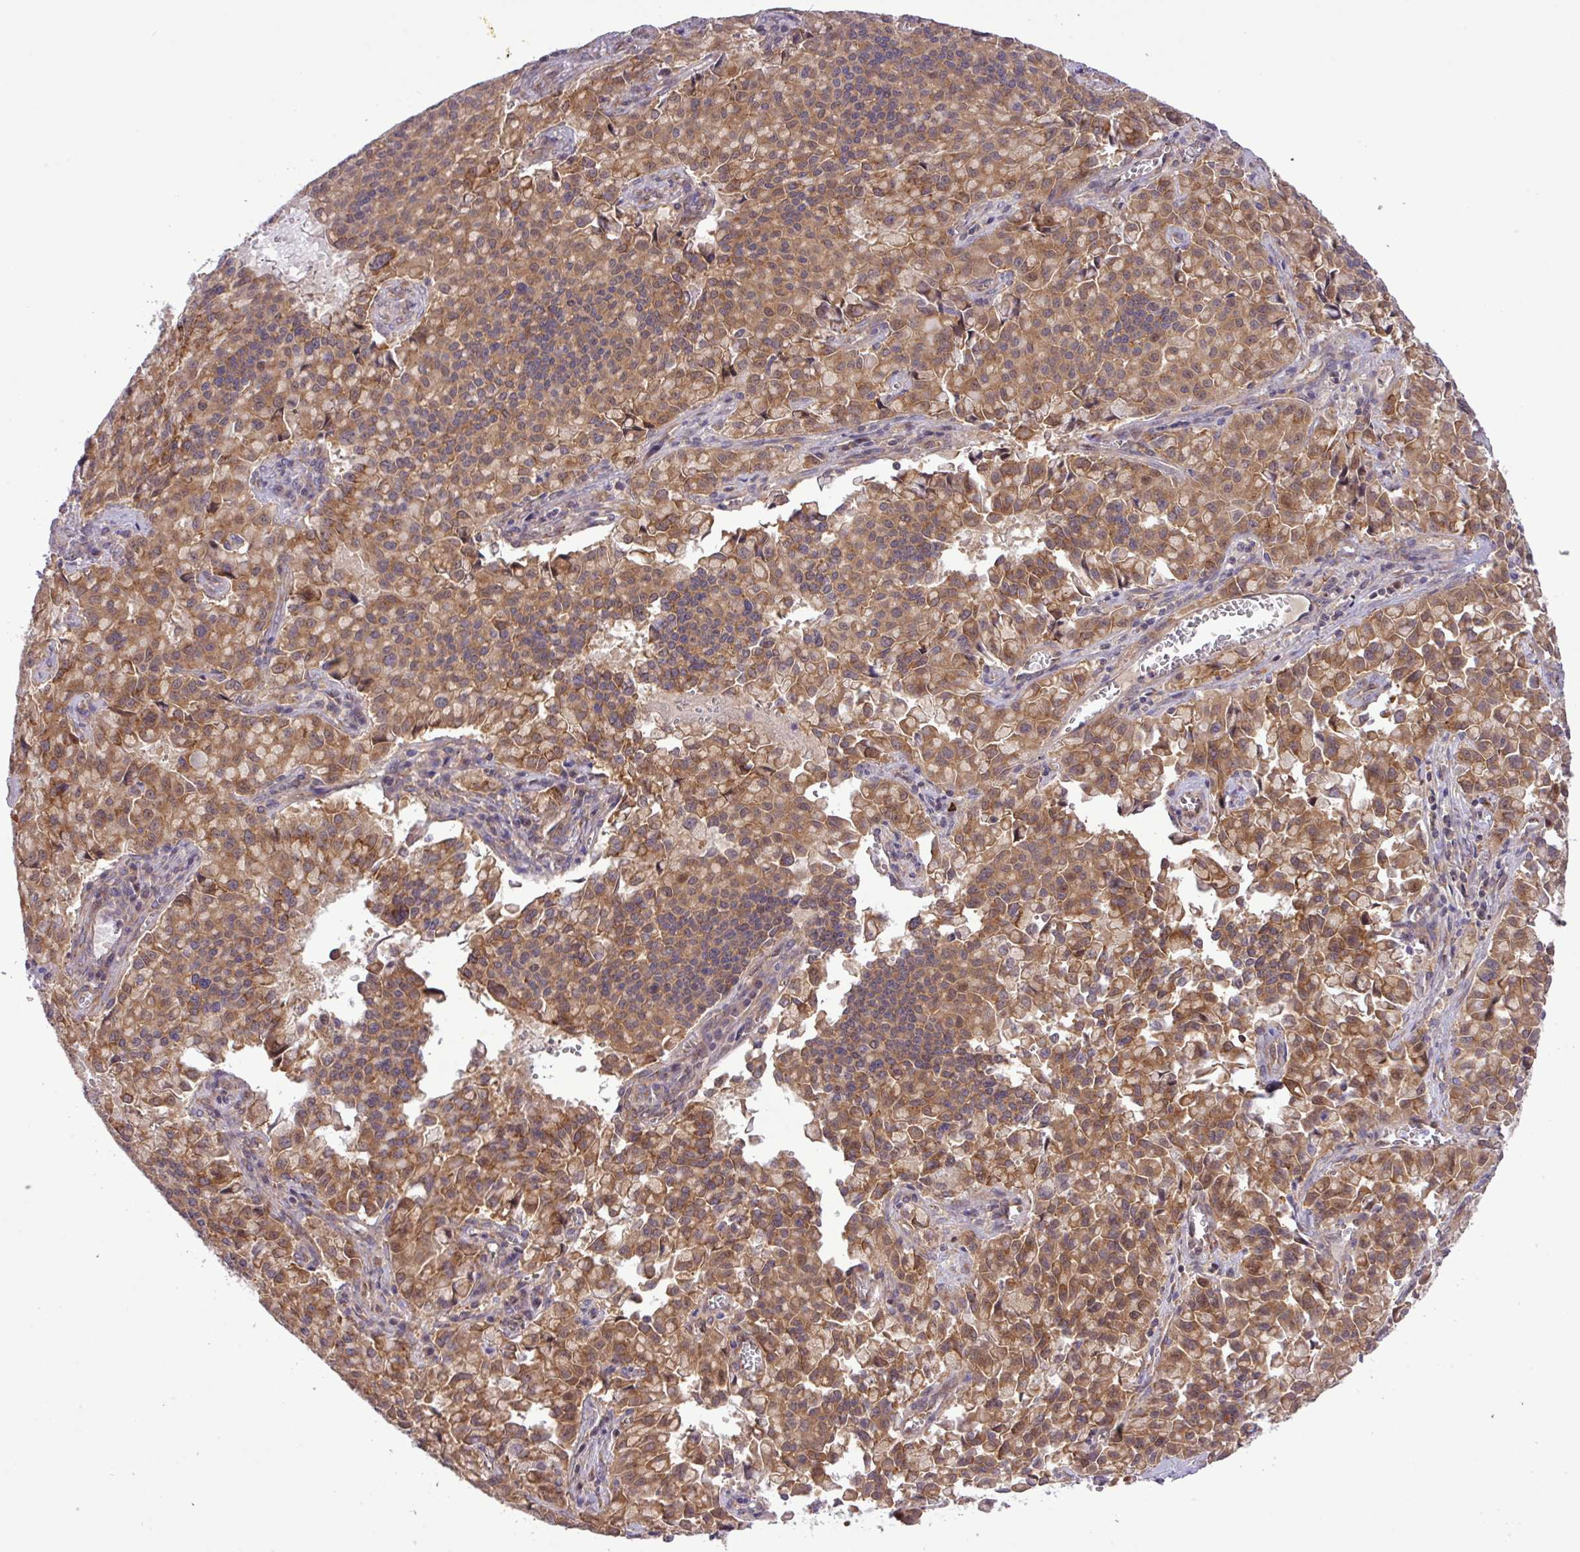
{"staining": {"intensity": "moderate", "quantity": ">75%", "location": "cytoplasmic/membranous"}, "tissue": "pancreatic cancer", "cell_type": "Tumor cells", "image_type": "cancer", "snomed": [{"axis": "morphology", "description": "Adenocarcinoma, NOS"}, {"axis": "topography", "description": "Pancreas"}], "caption": "Pancreatic cancer tissue exhibits moderate cytoplasmic/membranous positivity in about >75% of tumor cells The protein is stained brown, and the nuclei are stained in blue (DAB (3,3'-diaminobenzidine) IHC with brightfield microscopy, high magnification).", "gene": "FAM222B", "patient": {"sex": "male", "age": 65}}